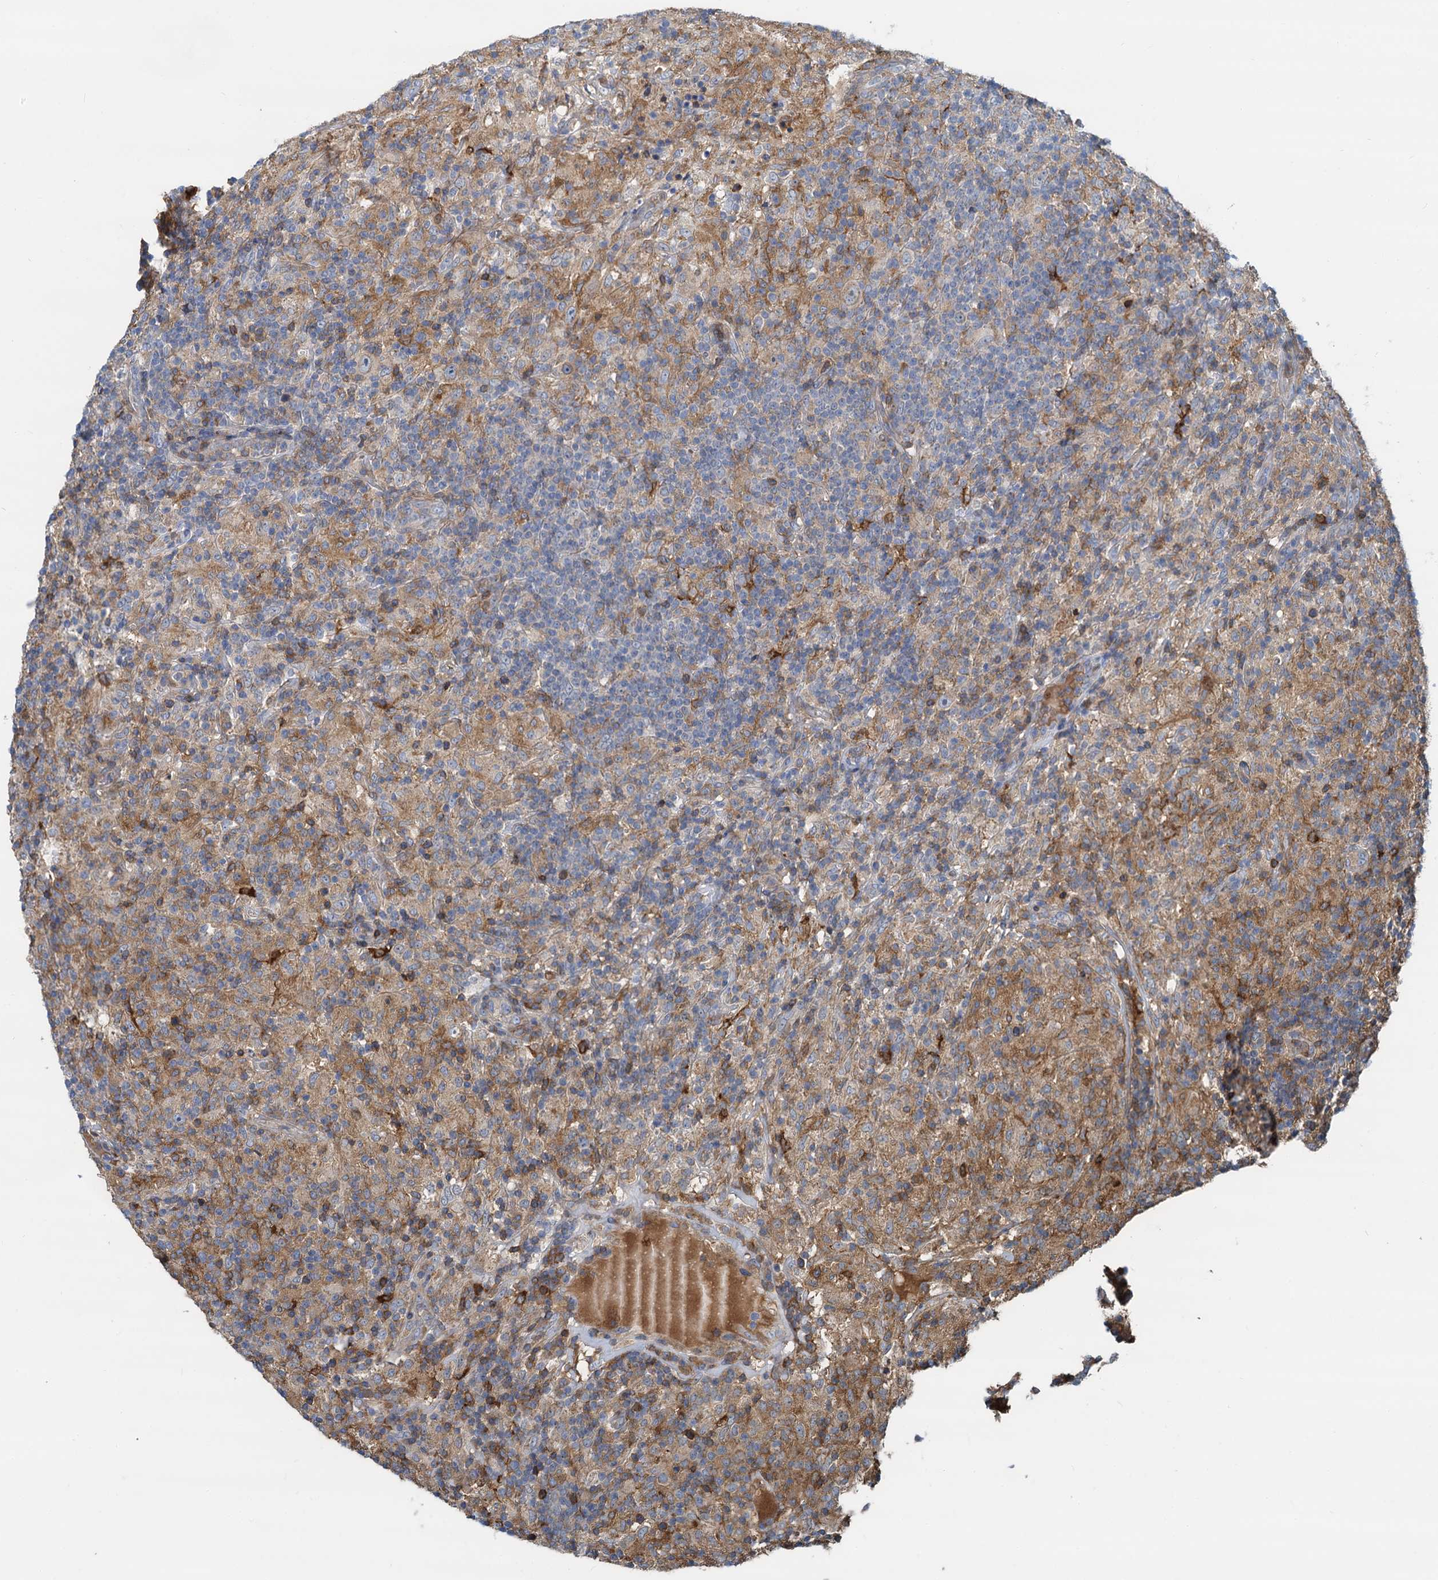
{"staining": {"intensity": "negative", "quantity": "none", "location": "none"}, "tissue": "lymphoma", "cell_type": "Tumor cells", "image_type": "cancer", "snomed": [{"axis": "morphology", "description": "Hodgkin's disease, NOS"}, {"axis": "topography", "description": "Lymph node"}], "caption": "DAB immunohistochemical staining of human lymphoma displays no significant positivity in tumor cells.", "gene": "LNX2", "patient": {"sex": "male", "age": 70}}